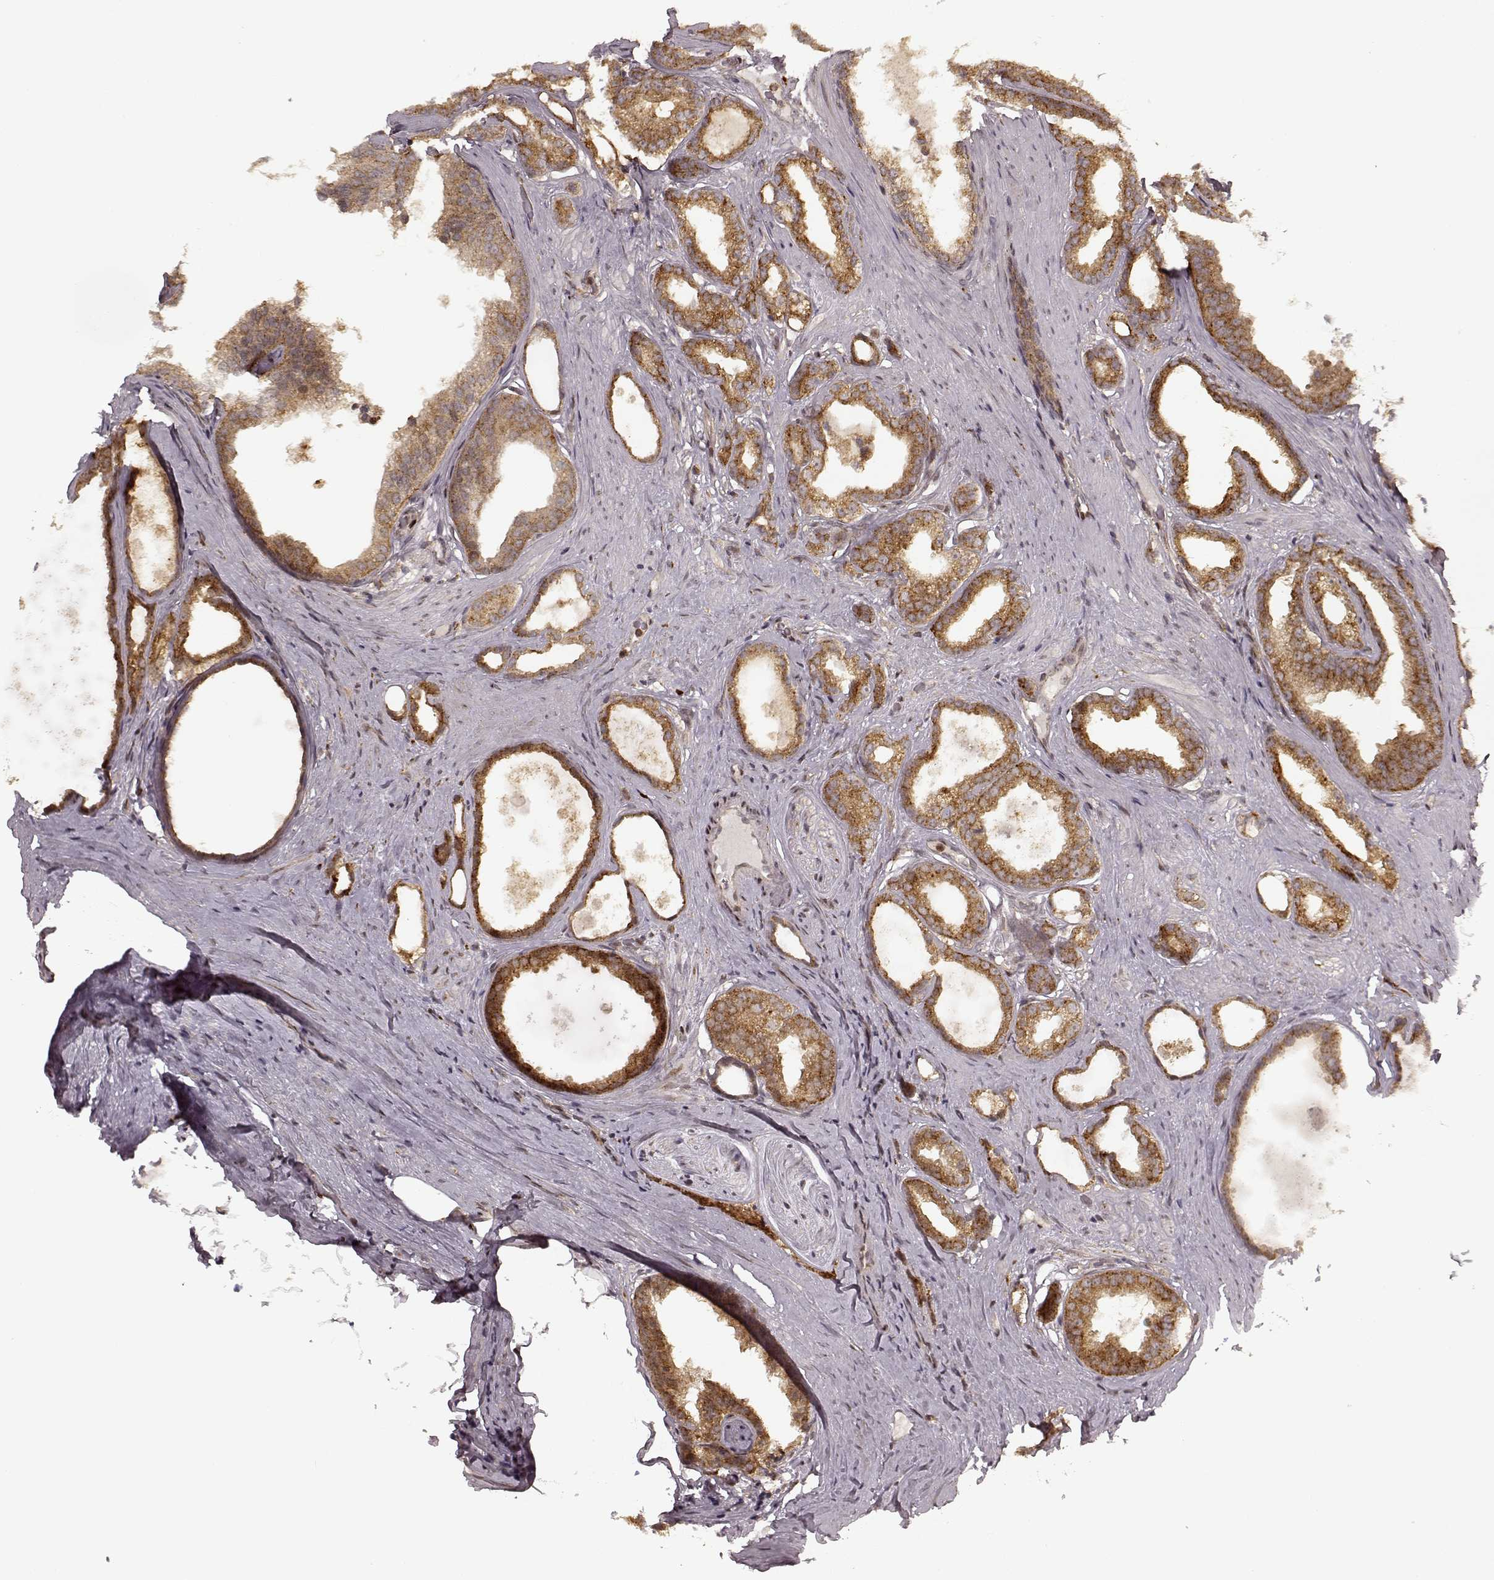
{"staining": {"intensity": "strong", "quantity": ">75%", "location": "cytoplasmic/membranous"}, "tissue": "prostate cancer", "cell_type": "Tumor cells", "image_type": "cancer", "snomed": [{"axis": "morphology", "description": "Adenocarcinoma, Low grade"}, {"axis": "topography", "description": "Prostate"}], "caption": "DAB immunohistochemical staining of human prostate cancer exhibits strong cytoplasmic/membranous protein staining in about >75% of tumor cells.", "gene": "SLC12A9", "patient": {"sex": "male", "age": 65}}